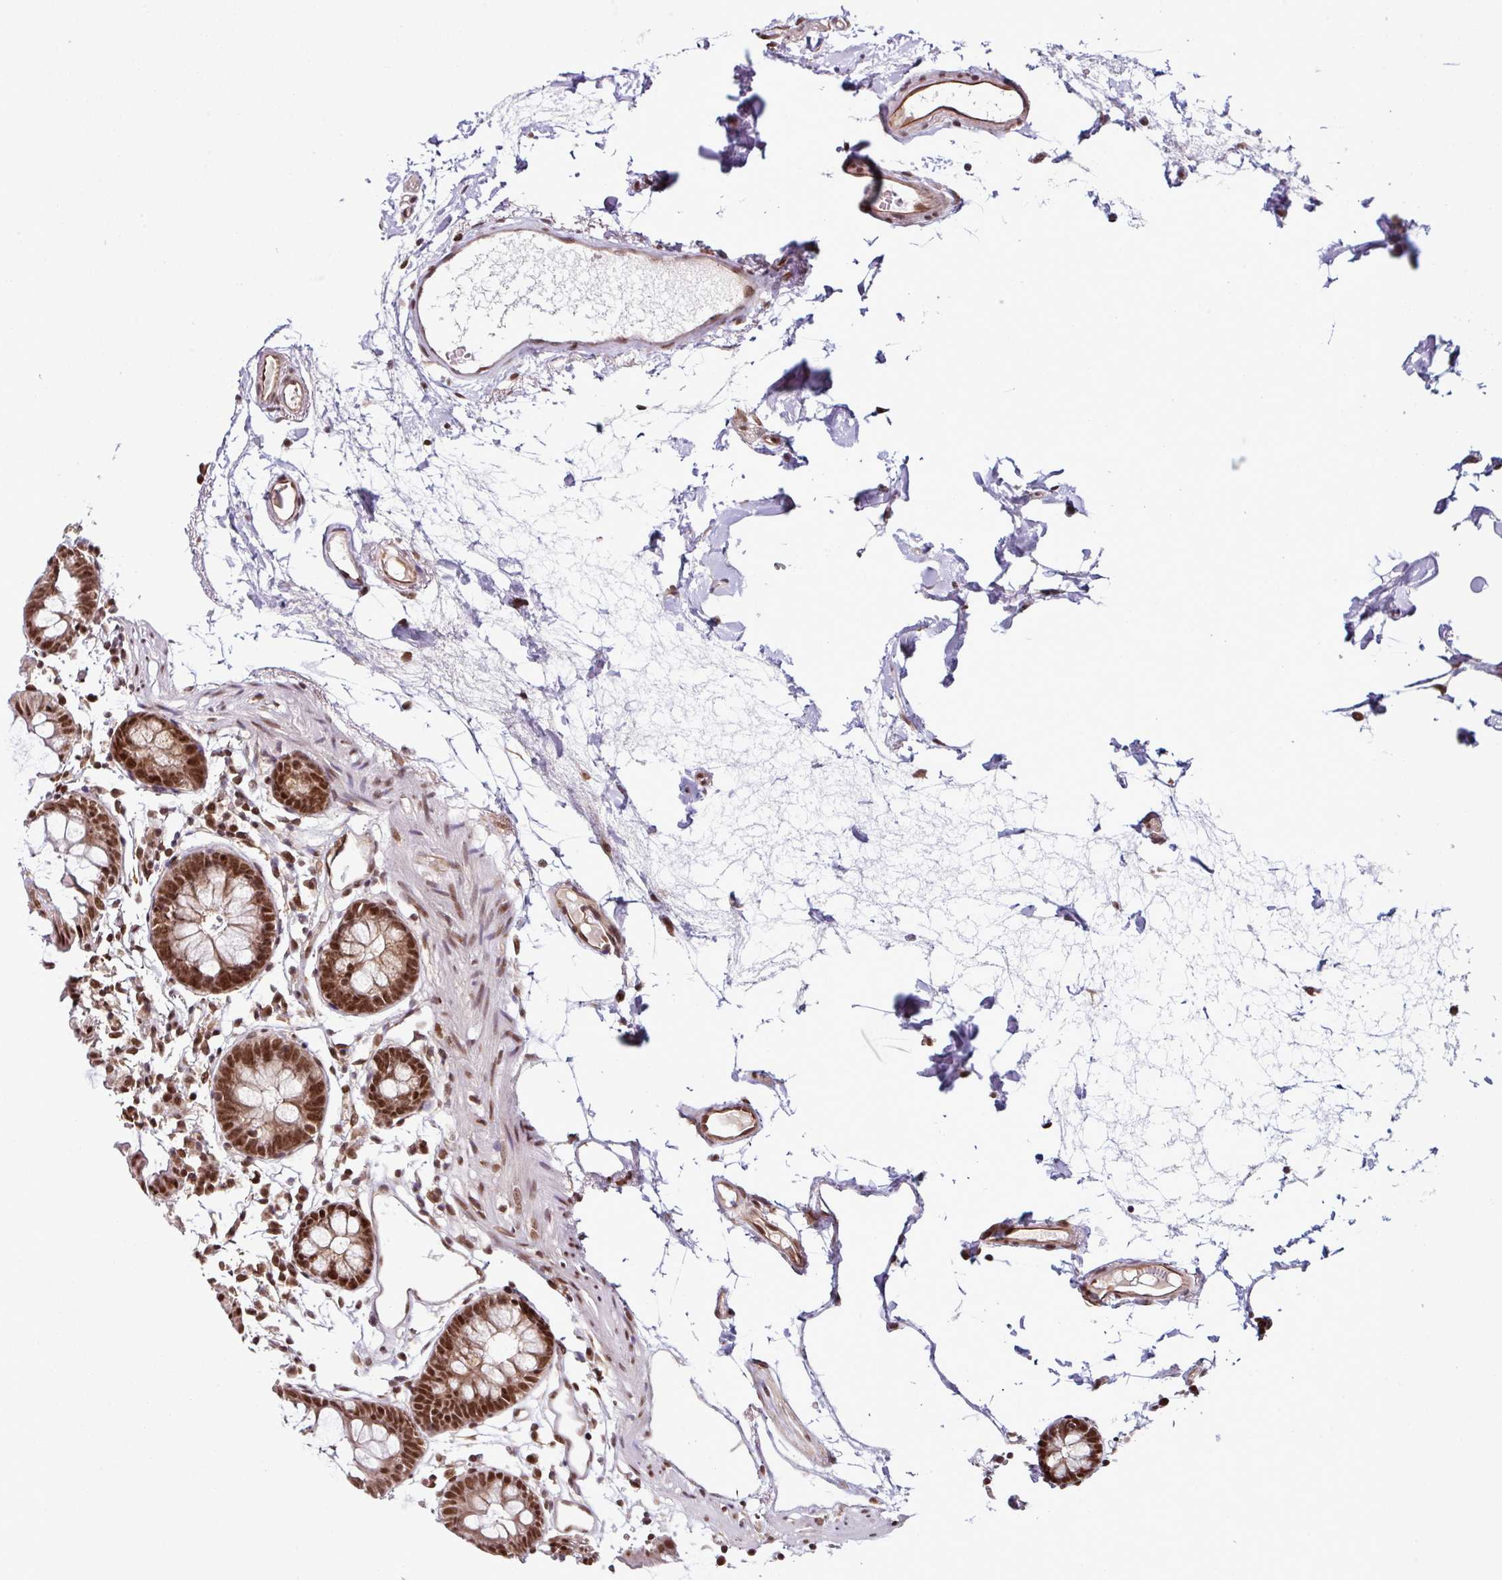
{"staining": {"intensity": "strong", "quantity": ">75%", "location": "cytoplasmic/membranous,nuclear"}, "tissue": "colon", "cell_type": "Endothelial cells", "image_type": "normal", "snomed": [{"axis": "morphology", "description": "Normal tissue, NOS"}, {"axis": "topography", "description": "Colon"}], "caption": "Endothelial cells demonstrate high levels of strong cytoplasmic/membranous,nuclear positivity in about >75% of cells in benign human colon.", "gene": "MORF4L2", "patient": {"sex": "female", "age": 84}}